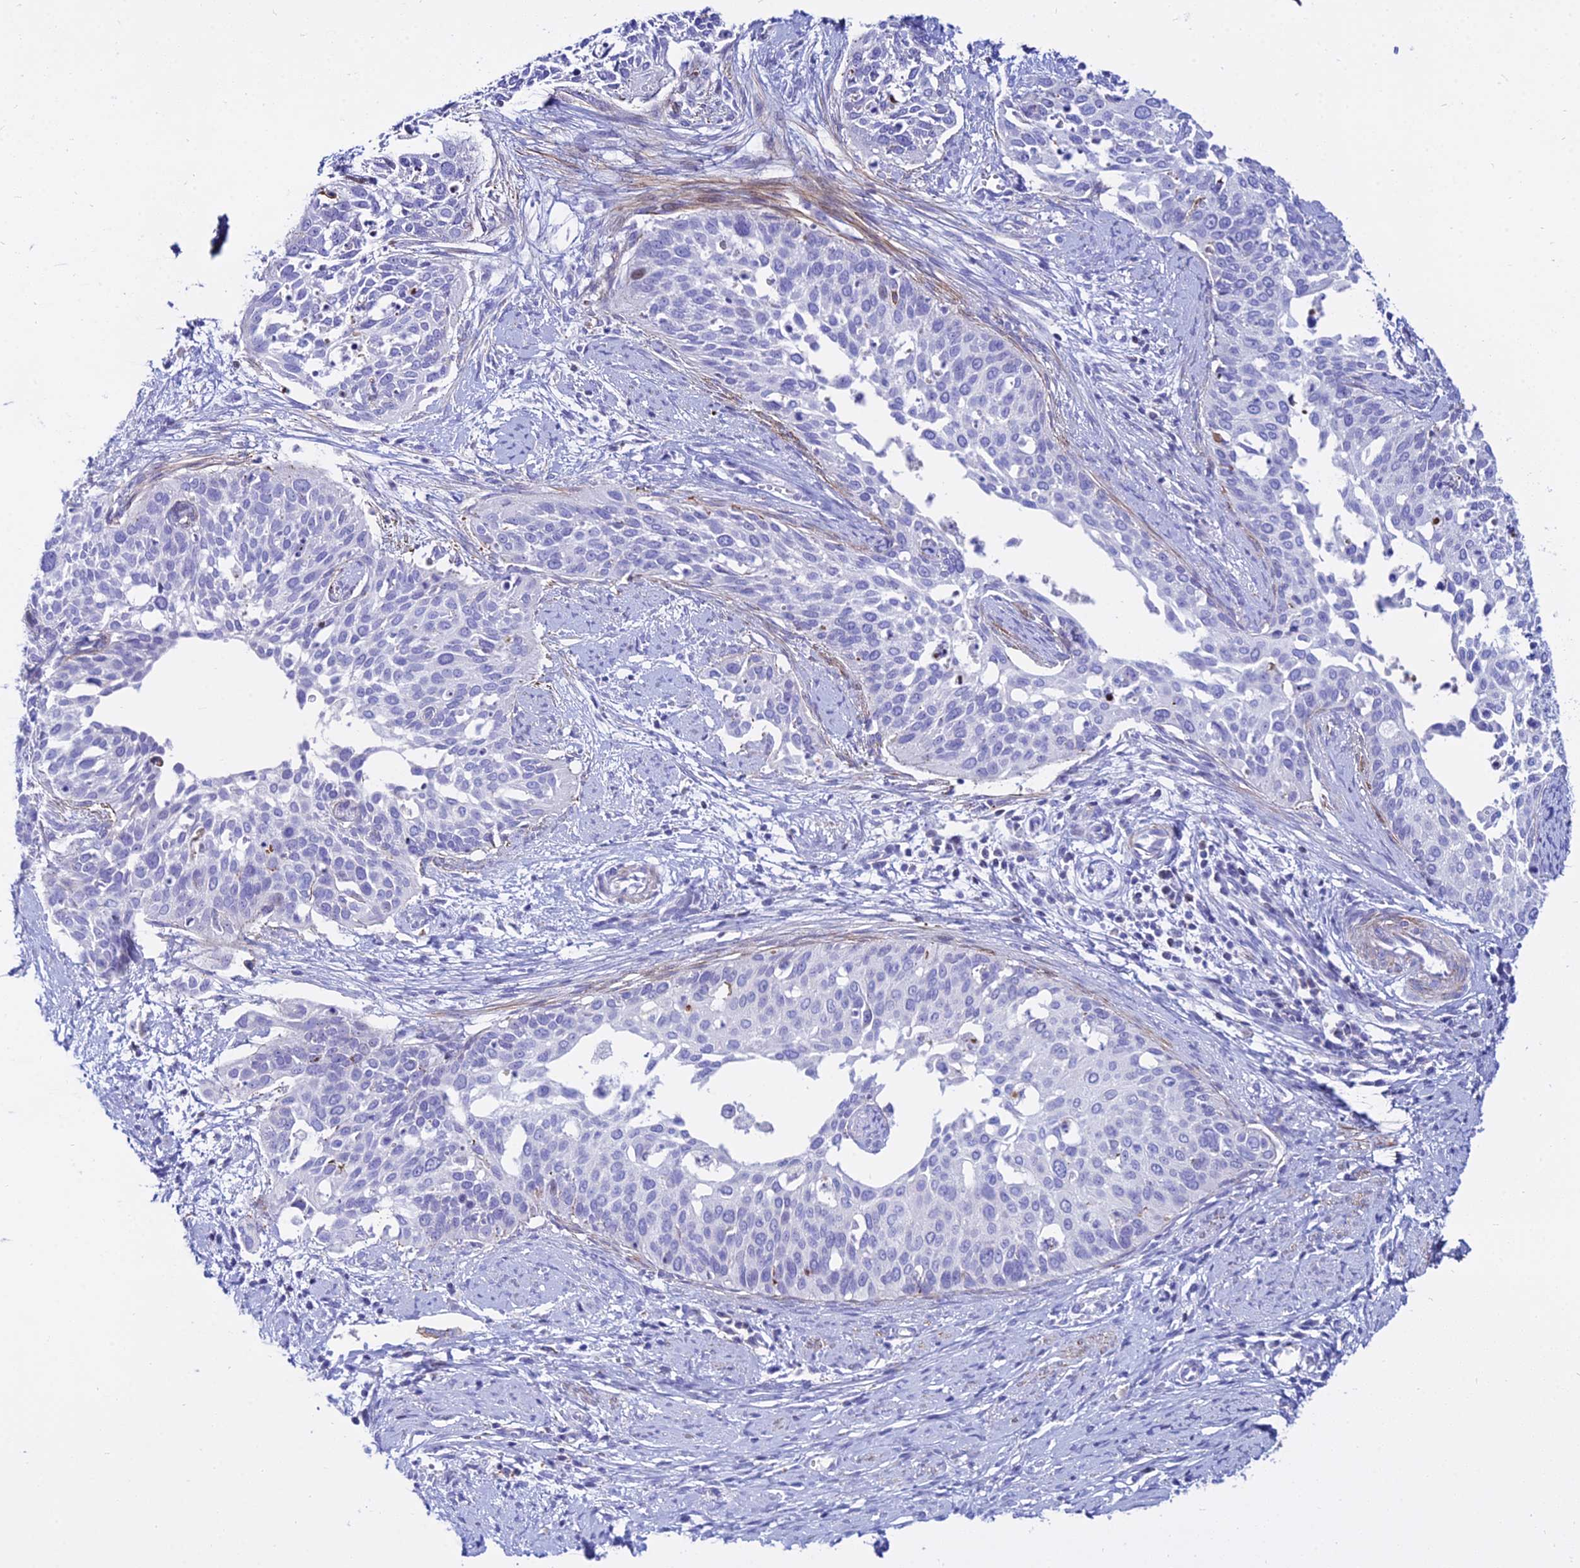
{"staining": {"intensity": "negative", "quantity": "none", "location": "none"}, "tissue": "cervical cancer", "cell_type": "Tumor cells", "image_type": "cancer", "snomed": [{"axis": "morphology", "description": "Squamous cell carcinoma, NOS"}, {"axis": "topography", "description": "Cervix"}], "caption": "Tumor cells are negative for brown protein staining in cervical cancer (squamous cell carcinoma).", "gene": "DLX1", "patient": {"sex": "female", "age": 44}}